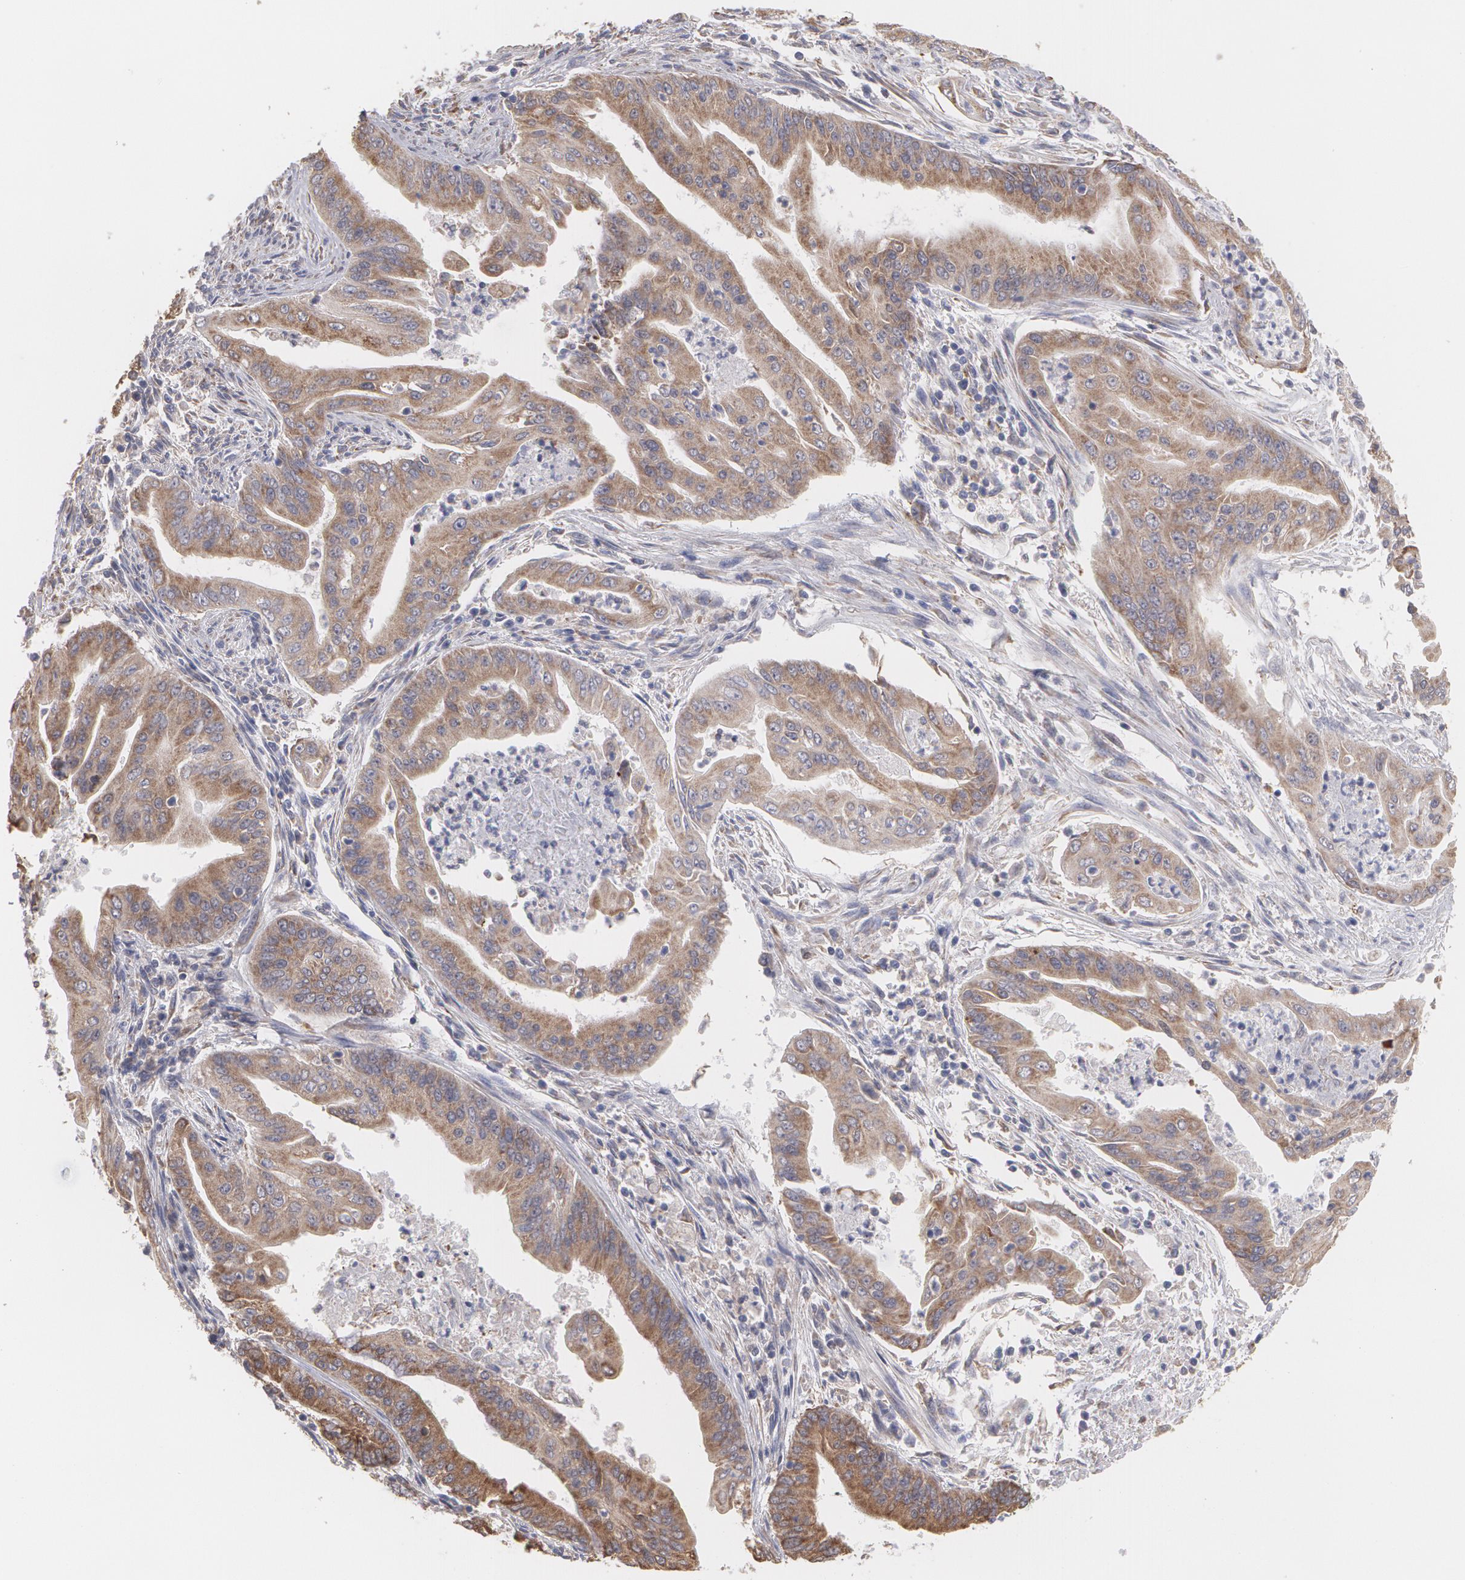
{"staining": {"intensity": "moderate", "quantity": ">75%", "location": "cytoplasmic/membranous"}, "tissue": "endometrial cancer", "cell_type": "Tumor cells", "image_type": "cancer", "snomed": [{"axis": "morphology", "description": "Adenocarcinoma, NOS"}, {"axis": "topography", "description": "Endometrium"}], "caption": "High-power microscopy captured an immunohistochemistry (IHC) photomicrograph of endometrial cancer, revealing moderate cytoplasmic/membranous positivity in about >75% of tumor cells.", "gene": "MTHFD1", "patient": {"sex": "female", "age": 63}}